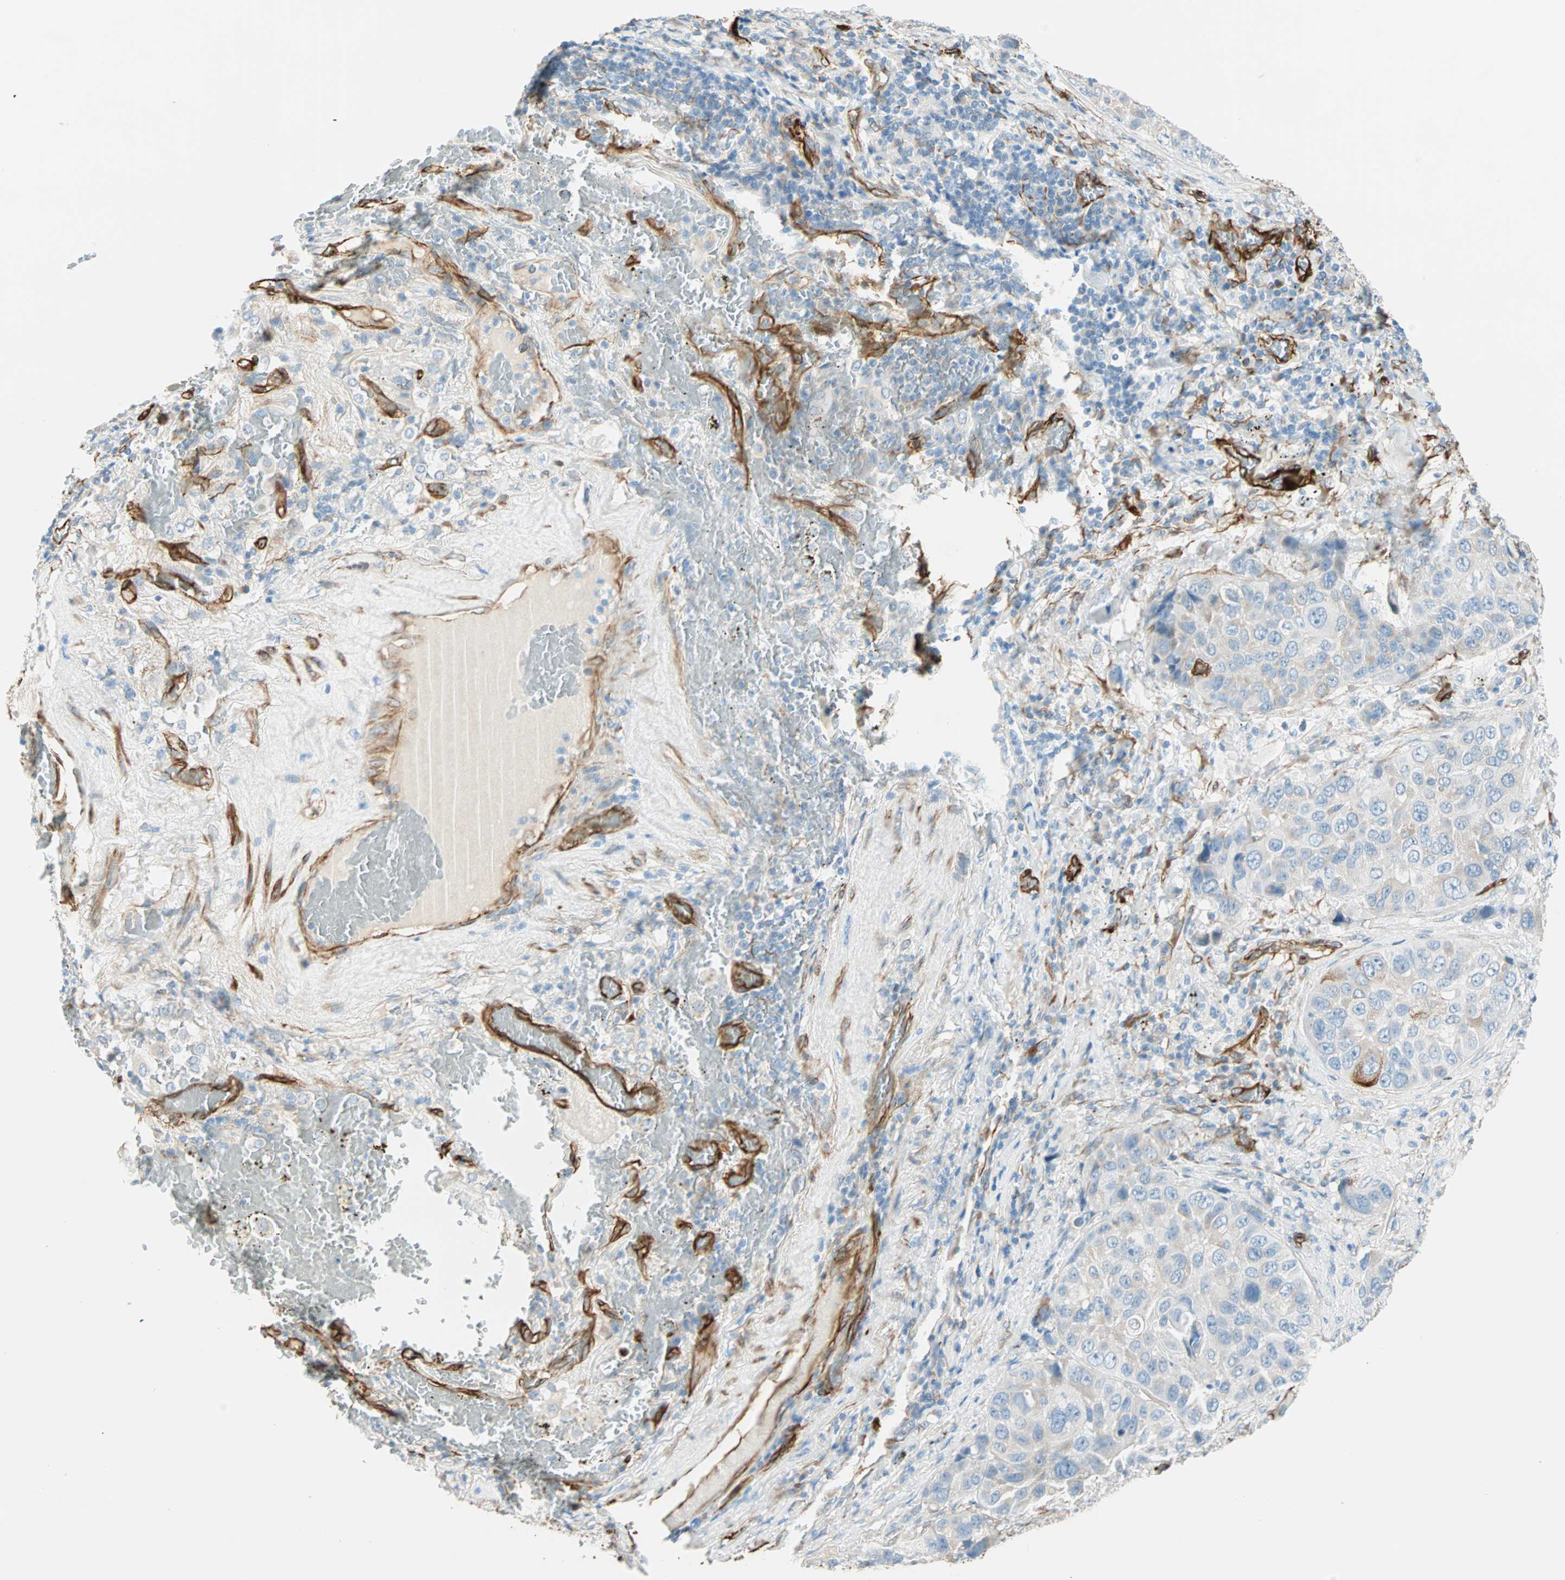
{"staining": {"intensity": "negative", "quantity": "none", "location": "none"}, "tissue": "lung cancer", "cell_type": "Tumor cells", "image_type": "cancer", "snomed": [{"axis": "morphology", "description": "Squamous cell carcinoma, NOS"}, {"axis": "topography", "description": "Lung"}], "caption": "Immunohistochemical staining of human lung cancer (squamous cell carcinoma) reveals no significant positivity in tumor cells.", "gene": "NES", "patient": {"sex": "male", "age": 57}}